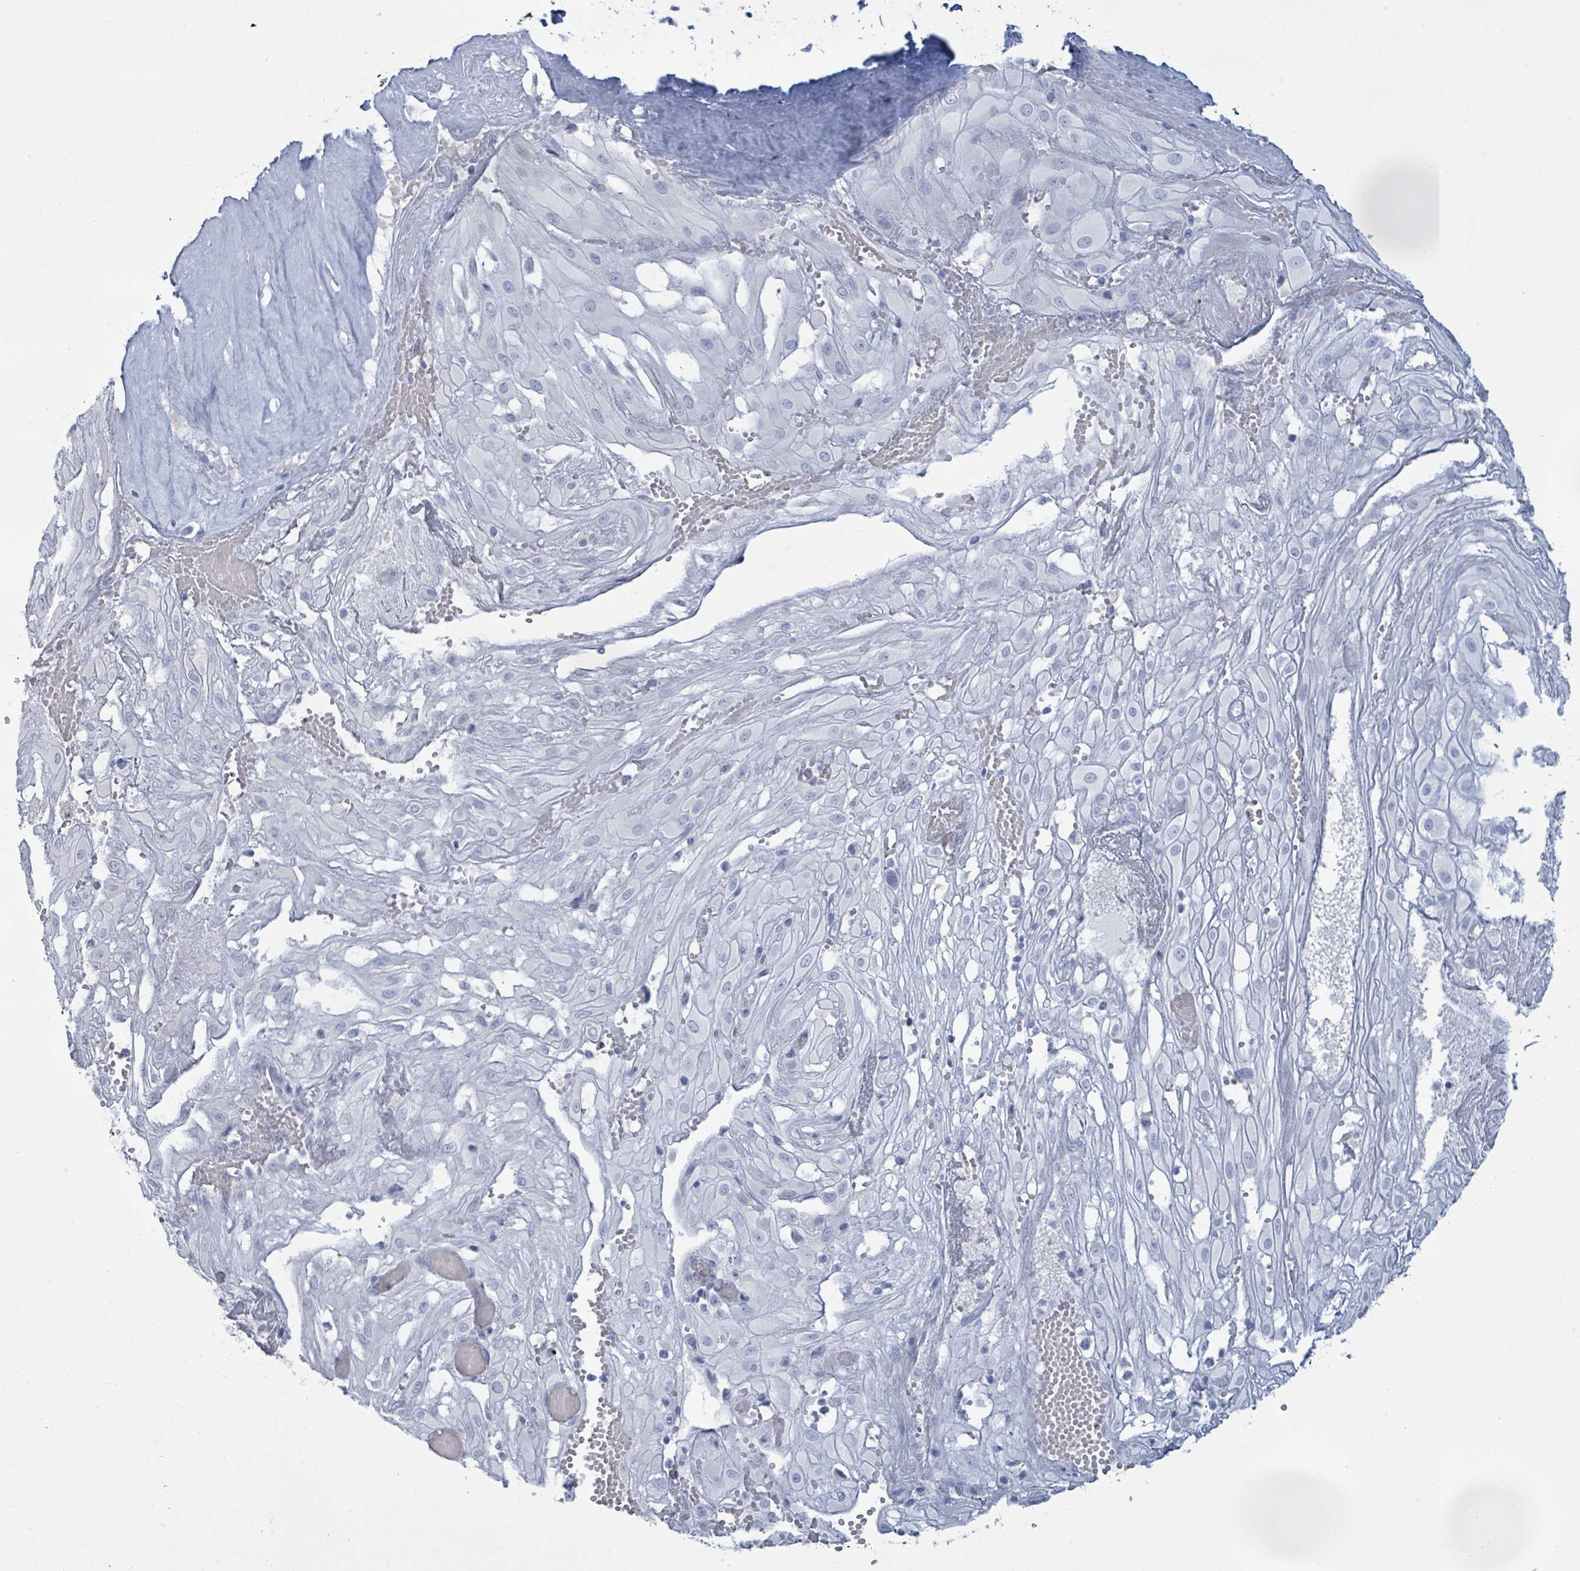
{"staining": {"intensity": "negative", "quantity": "none", "location": "none"}, "tissue": "cervical cancer", "cell_type": "Tumor cells", "image_type": "cancer", "snomed": [{"axis": "morphology", "description": "Squamous cell carcinoma, NOS"}, {"axis": "topography", "description": "Cervix"}], "caption": "The photomicrograph displays no significant expression in tumor cells of squamous cell carcinoma (cervical).", "gene": "PGA3", "patient": {"sex": "female", "age": 36}}